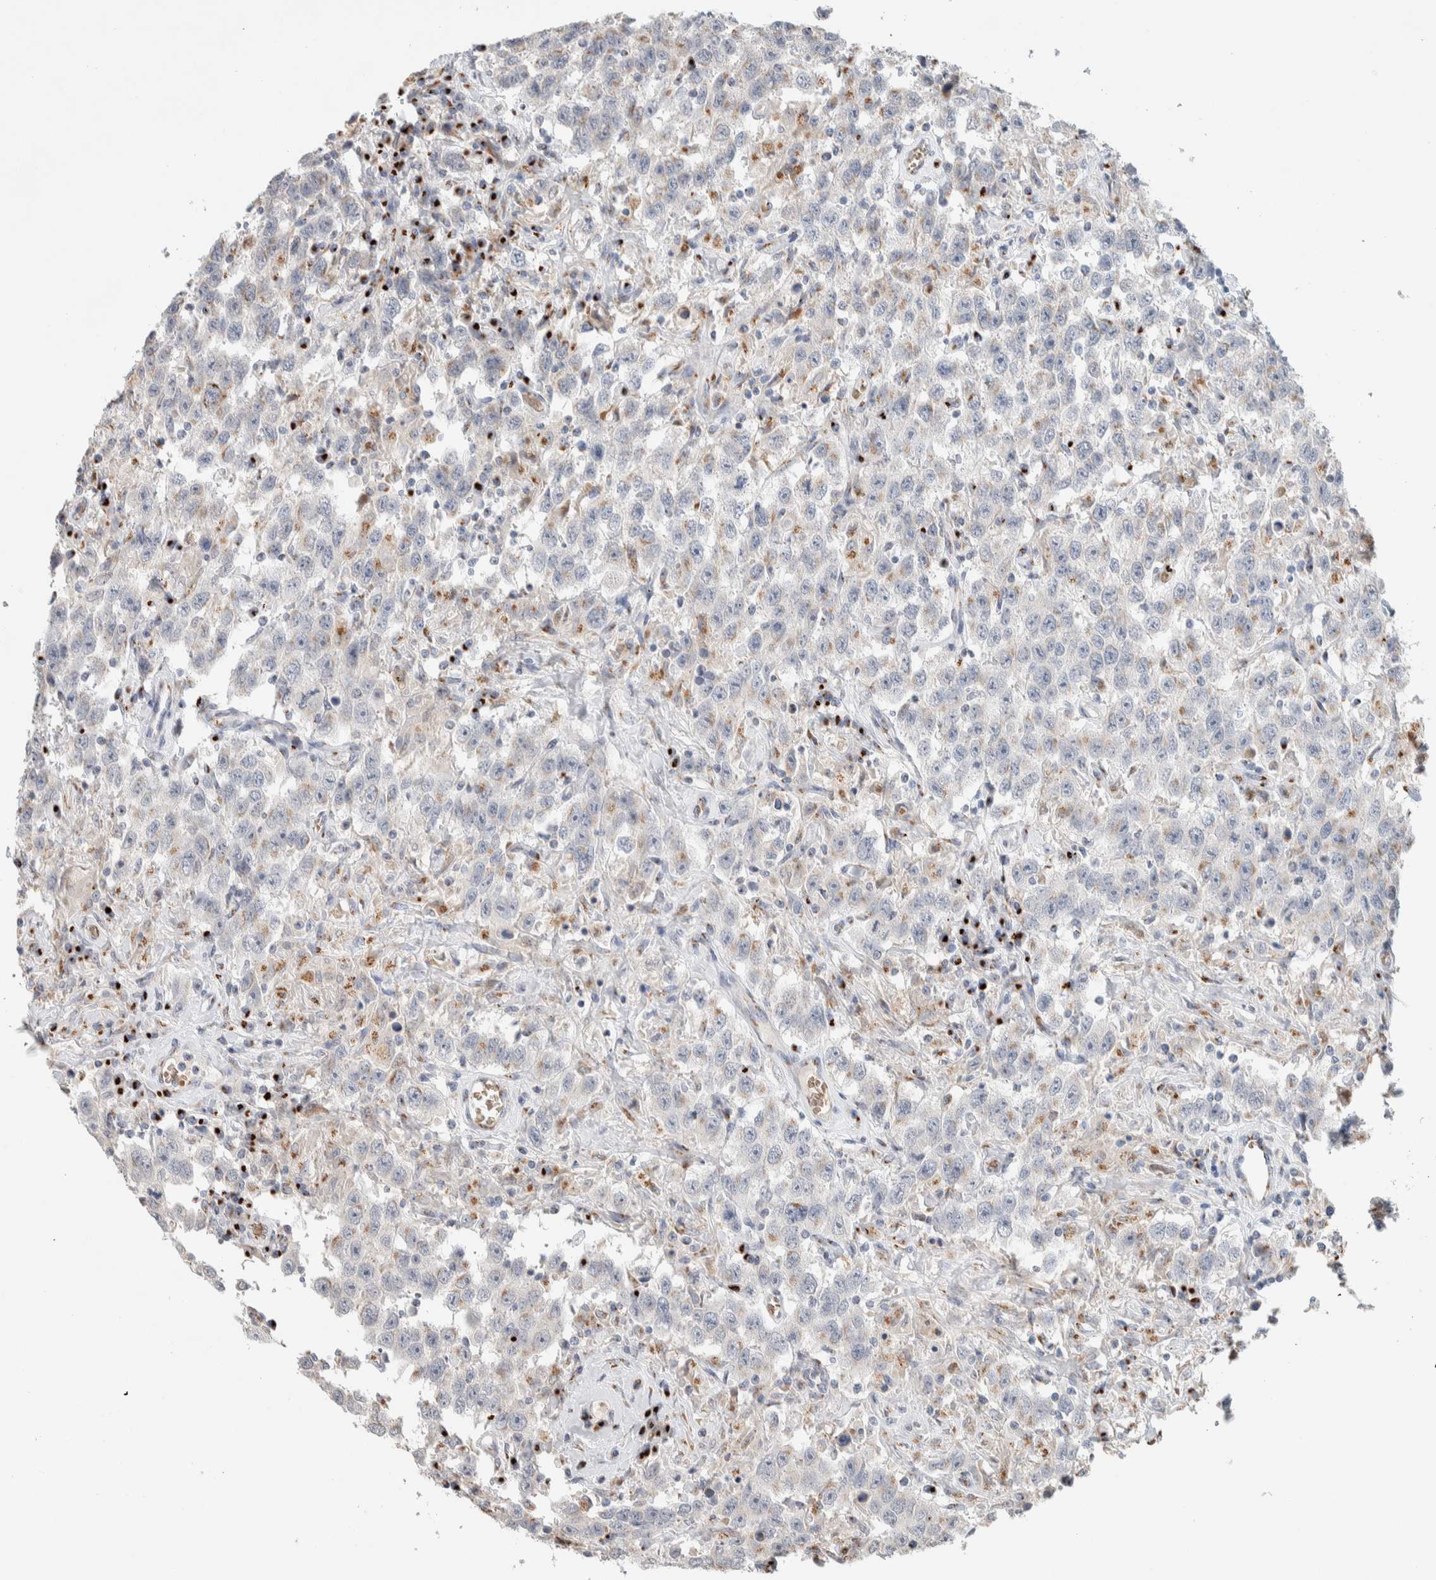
{"staining": {"intensity": "moderate", "quantity": "<25%", "location": "cytoplasmic/membranous"}, "tissue": "testis cancer", "cell_type": "Tumor cells", "image_type": "cancer", "snomed": [{"axis": "morphology", "description": "Seminoma, NOS"}, {"axis": "topography", "description": "Testis"}], "caption": "Immunohistochemistry (IHC) of human testis seminoma exhibits low levels of moderate cytoplasmic/membranous expression in about <25% of tumor cells. The staining is performed using DAB (3,3'-diaminobenzidine) brown chromogen to label protein expression. The nuclei are counter-stained blue using hematoxylin.", "gene": "SLC38A10", "patient": {"sex": "male", "age": 41}}